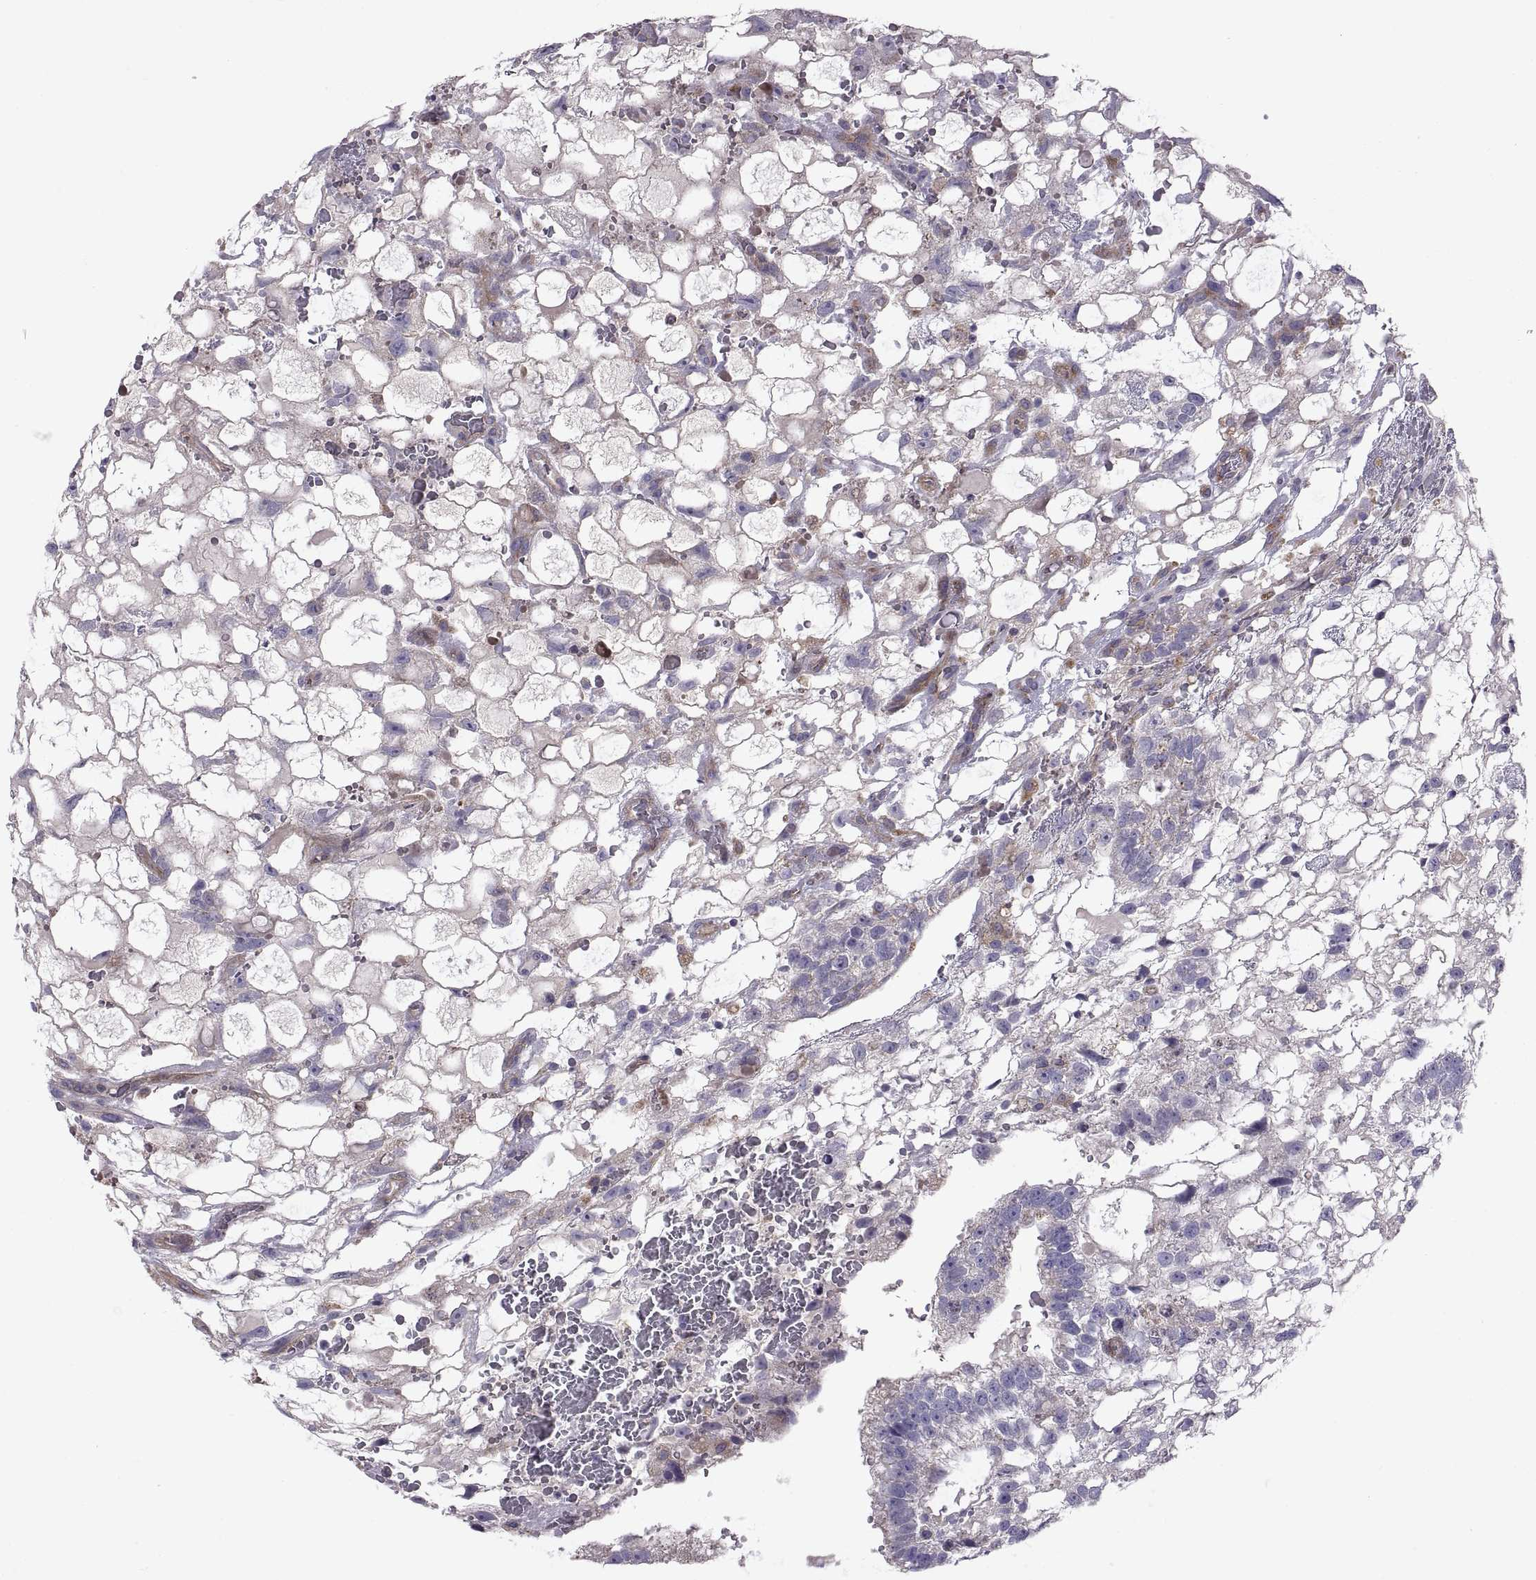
{"staining": {"intensity": "weak", "quantity": "<25%", "location": "cytoplasmic/membranous"}, "tissue": "testis cancer", "cell_type": "Tumor cells", "image_type": "cancer", "snomed": [{"axis": "morphology", "description": "Normal tissue, NOS"}, {"axis": "morphology", "description": "Carcinoma, Embryonal, NOS"}, {"axis": "topography", "description": "Testis"}, {"axis": "topography", "description": "Epididymis"}], "caption": "Image shows no significant protein expression in tumor cells of embryonal carcinoma (testis). Nuclei are stained in blue.", "gene": "ARSL", "patient": {"sex": "male", "age": 32}}